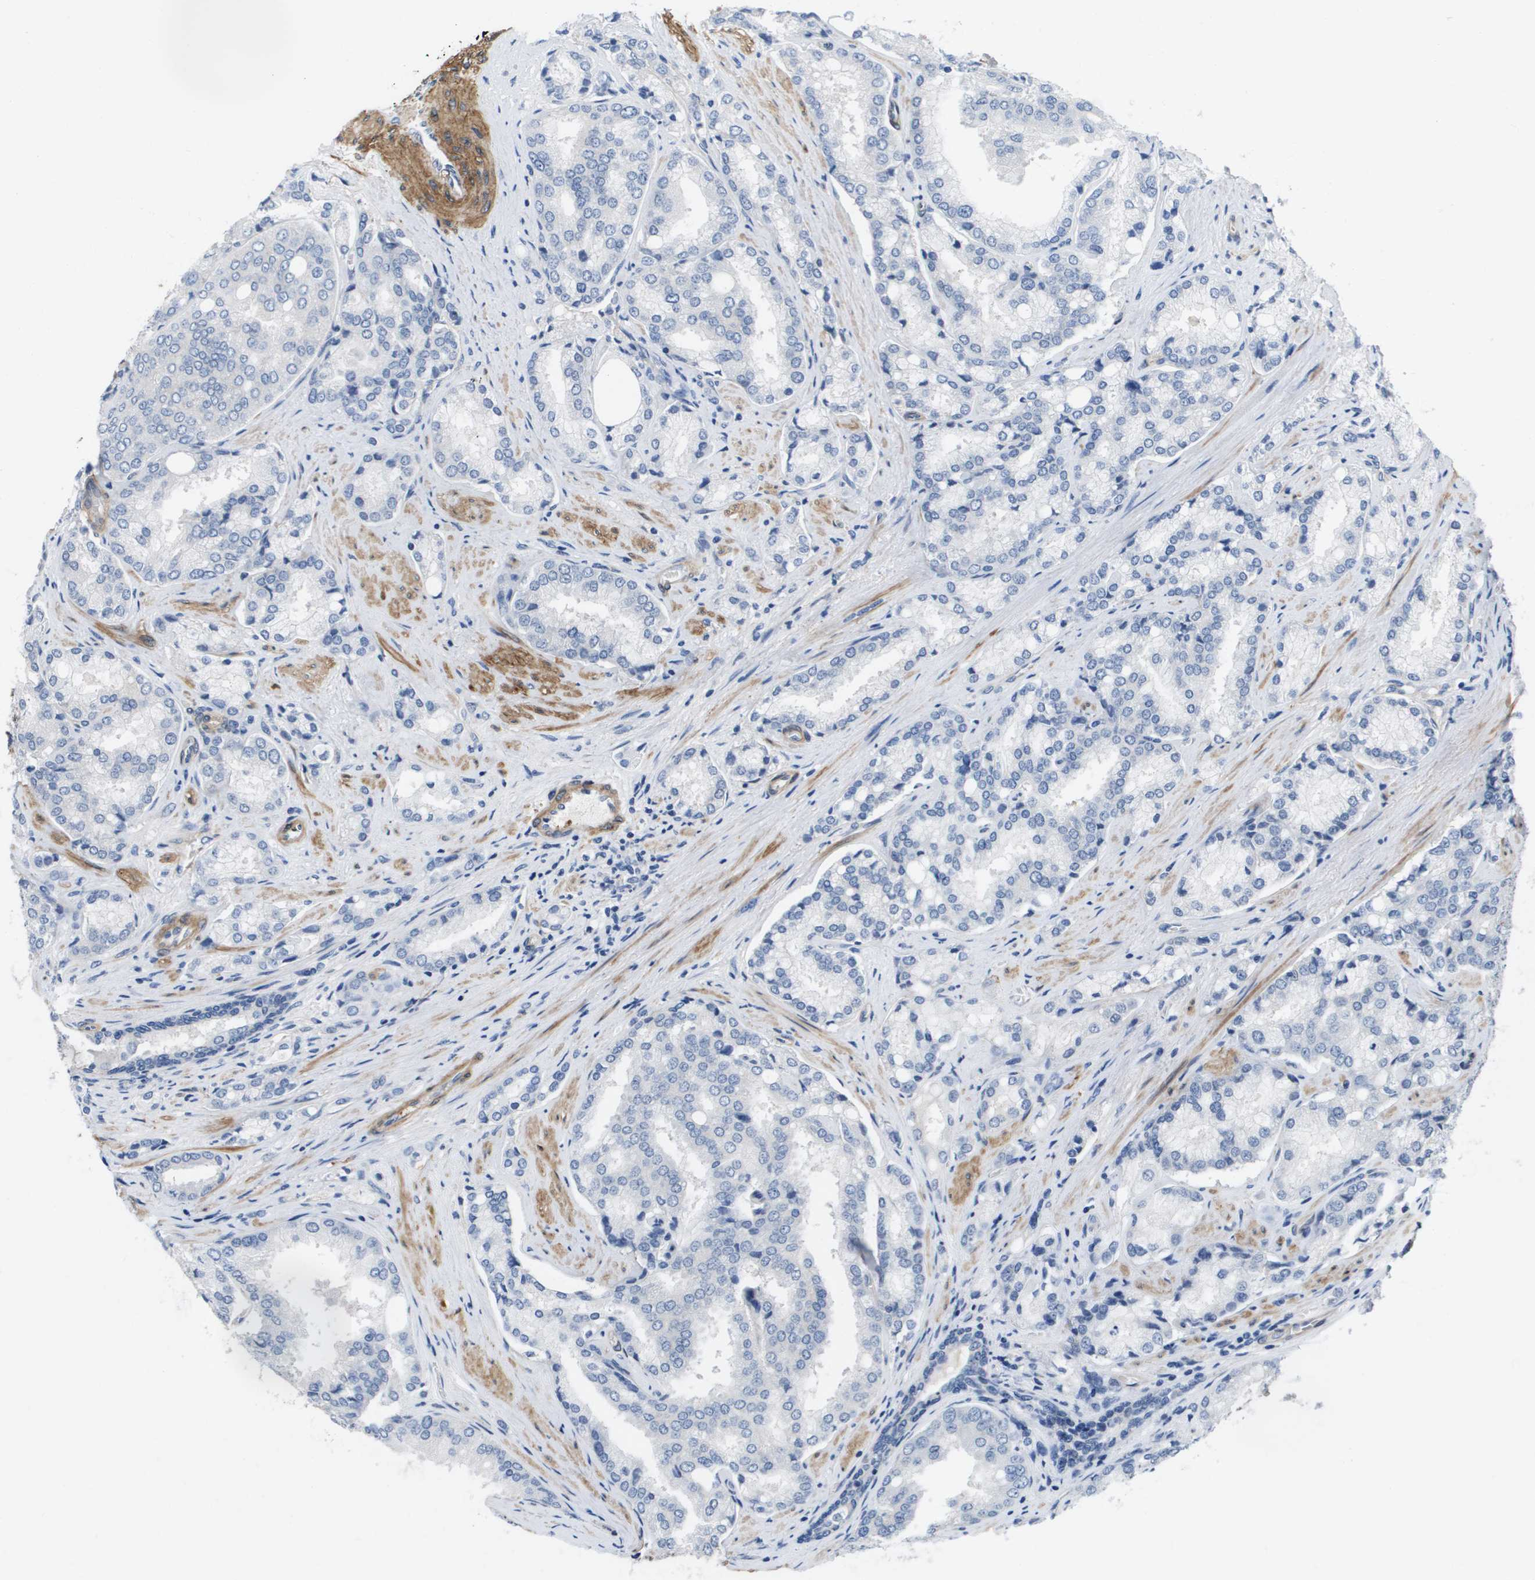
{"staining": {"intensity": "negative", "quantity": "none", "location": "none"}, "tissue": "prostate cancer", "cell_type": "Tumor cells", "image_type": "cancer", "snomed": [{"axis": "morphology", "description": "Adenocarcinoma, High grade"}, {"axis": "topography", "description": "Prostate"}], "caption": "DAB (3,3'-diaminobenzidine) immunohistochemical staining of prostate cancer (adenocarcinoma (high-grade)) demonstrates no significant expression in tumor cells.", "gene": "LPP", "patient": {"sex": "male", "age": 50}}